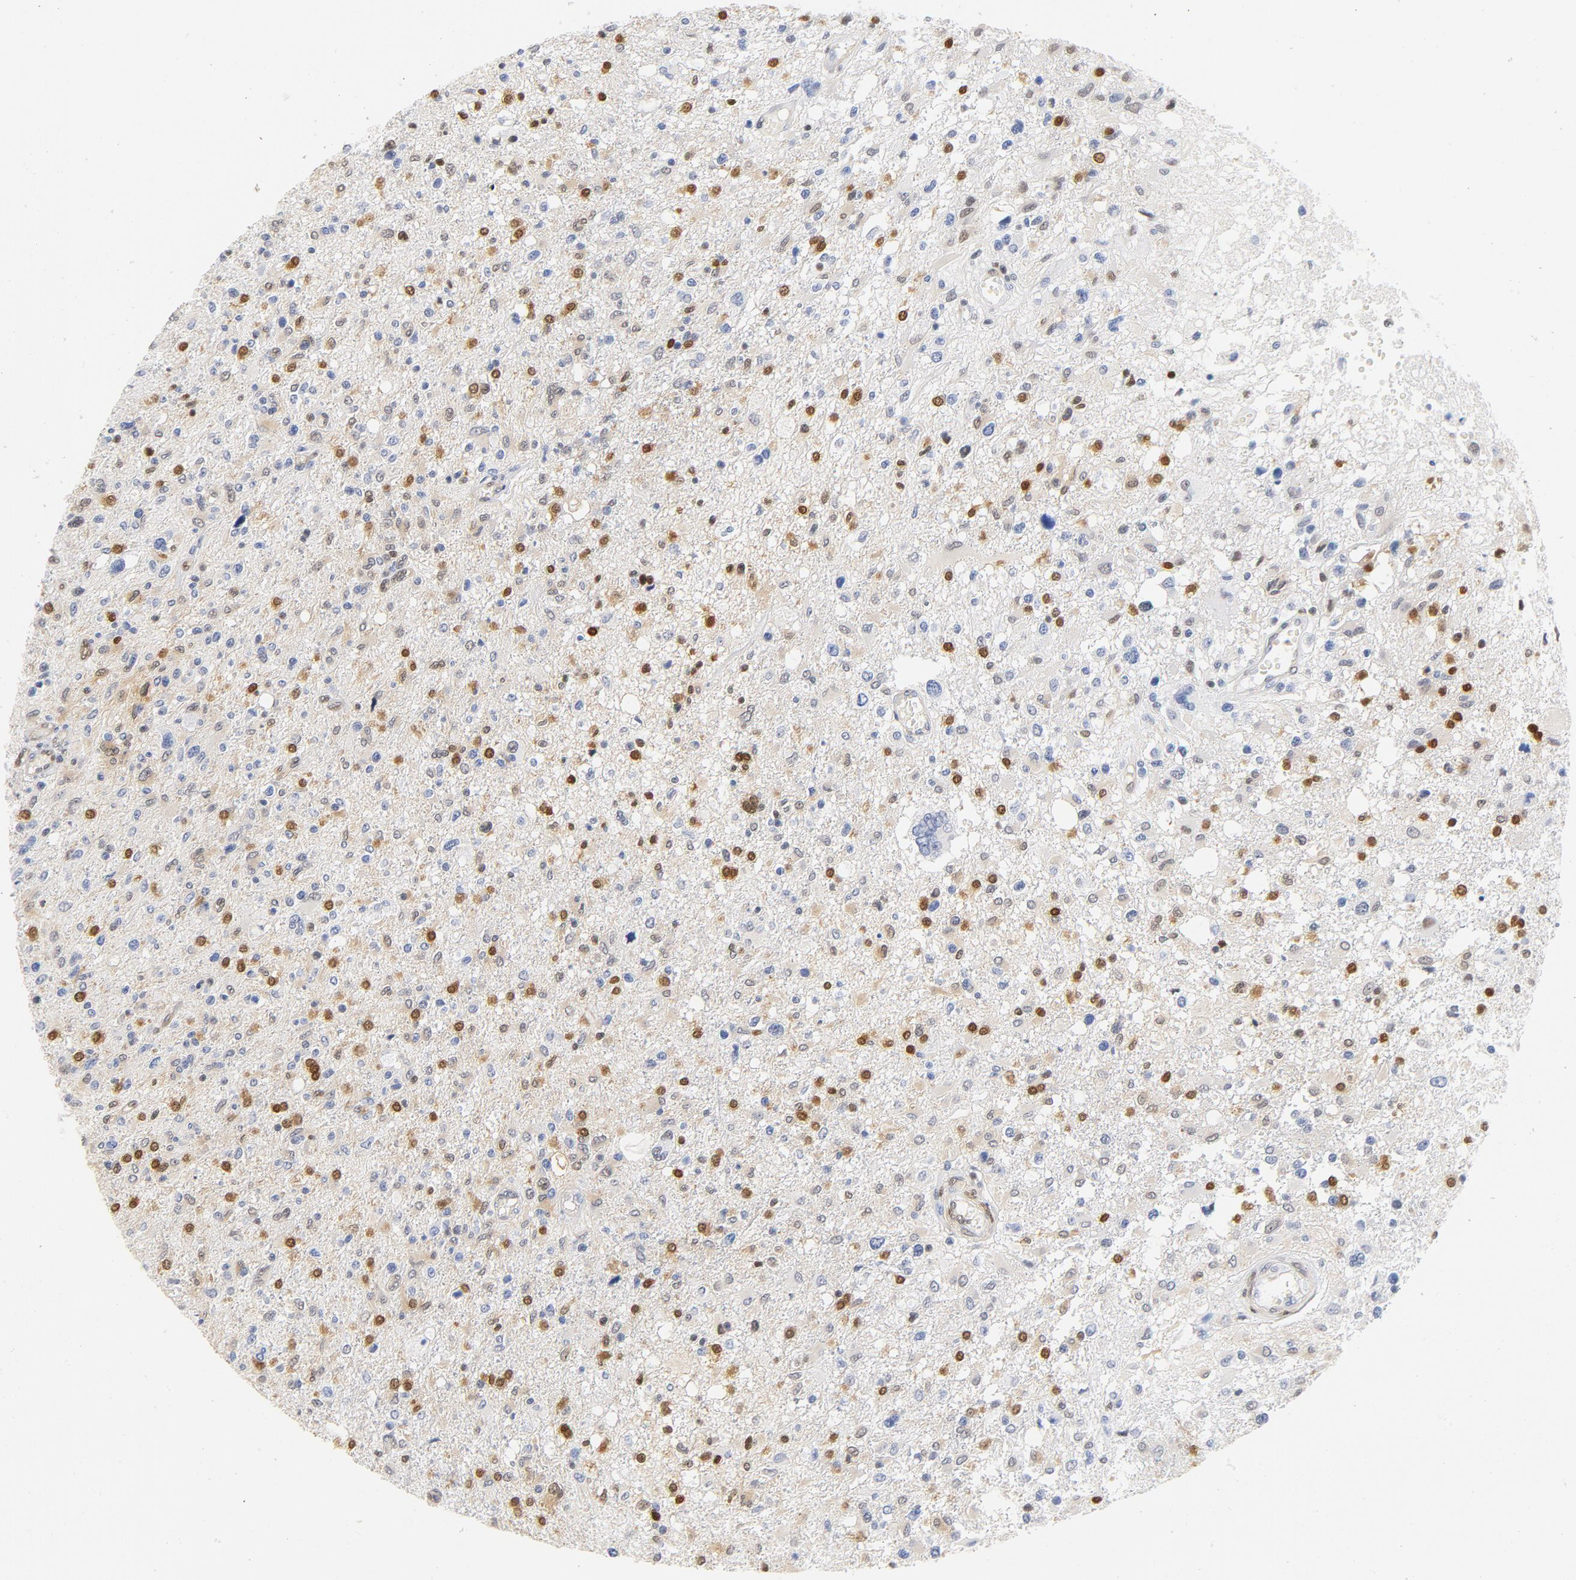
{"staining": {"intensity": "strong", "quantity": "25%-75%", "location": "nuclear"}, "tissue": "glioma", "cell_type": "Tumor cells", "image_type": "cancer", "snomed": [{"axis": "morphology", "description": "Glioma, malignant, High grade"}, {"axis": "topography", "description": "Cerebral cortex"}], "caption": "An IHC photomicrograph of tumor tissue is shown. Protein staining in brown shows strong nuclear positivity in malignant glioma (high-grade) within tumor cells.", "gene": "CDKN1B", "patient": {"sex": "male", "age": 76}}